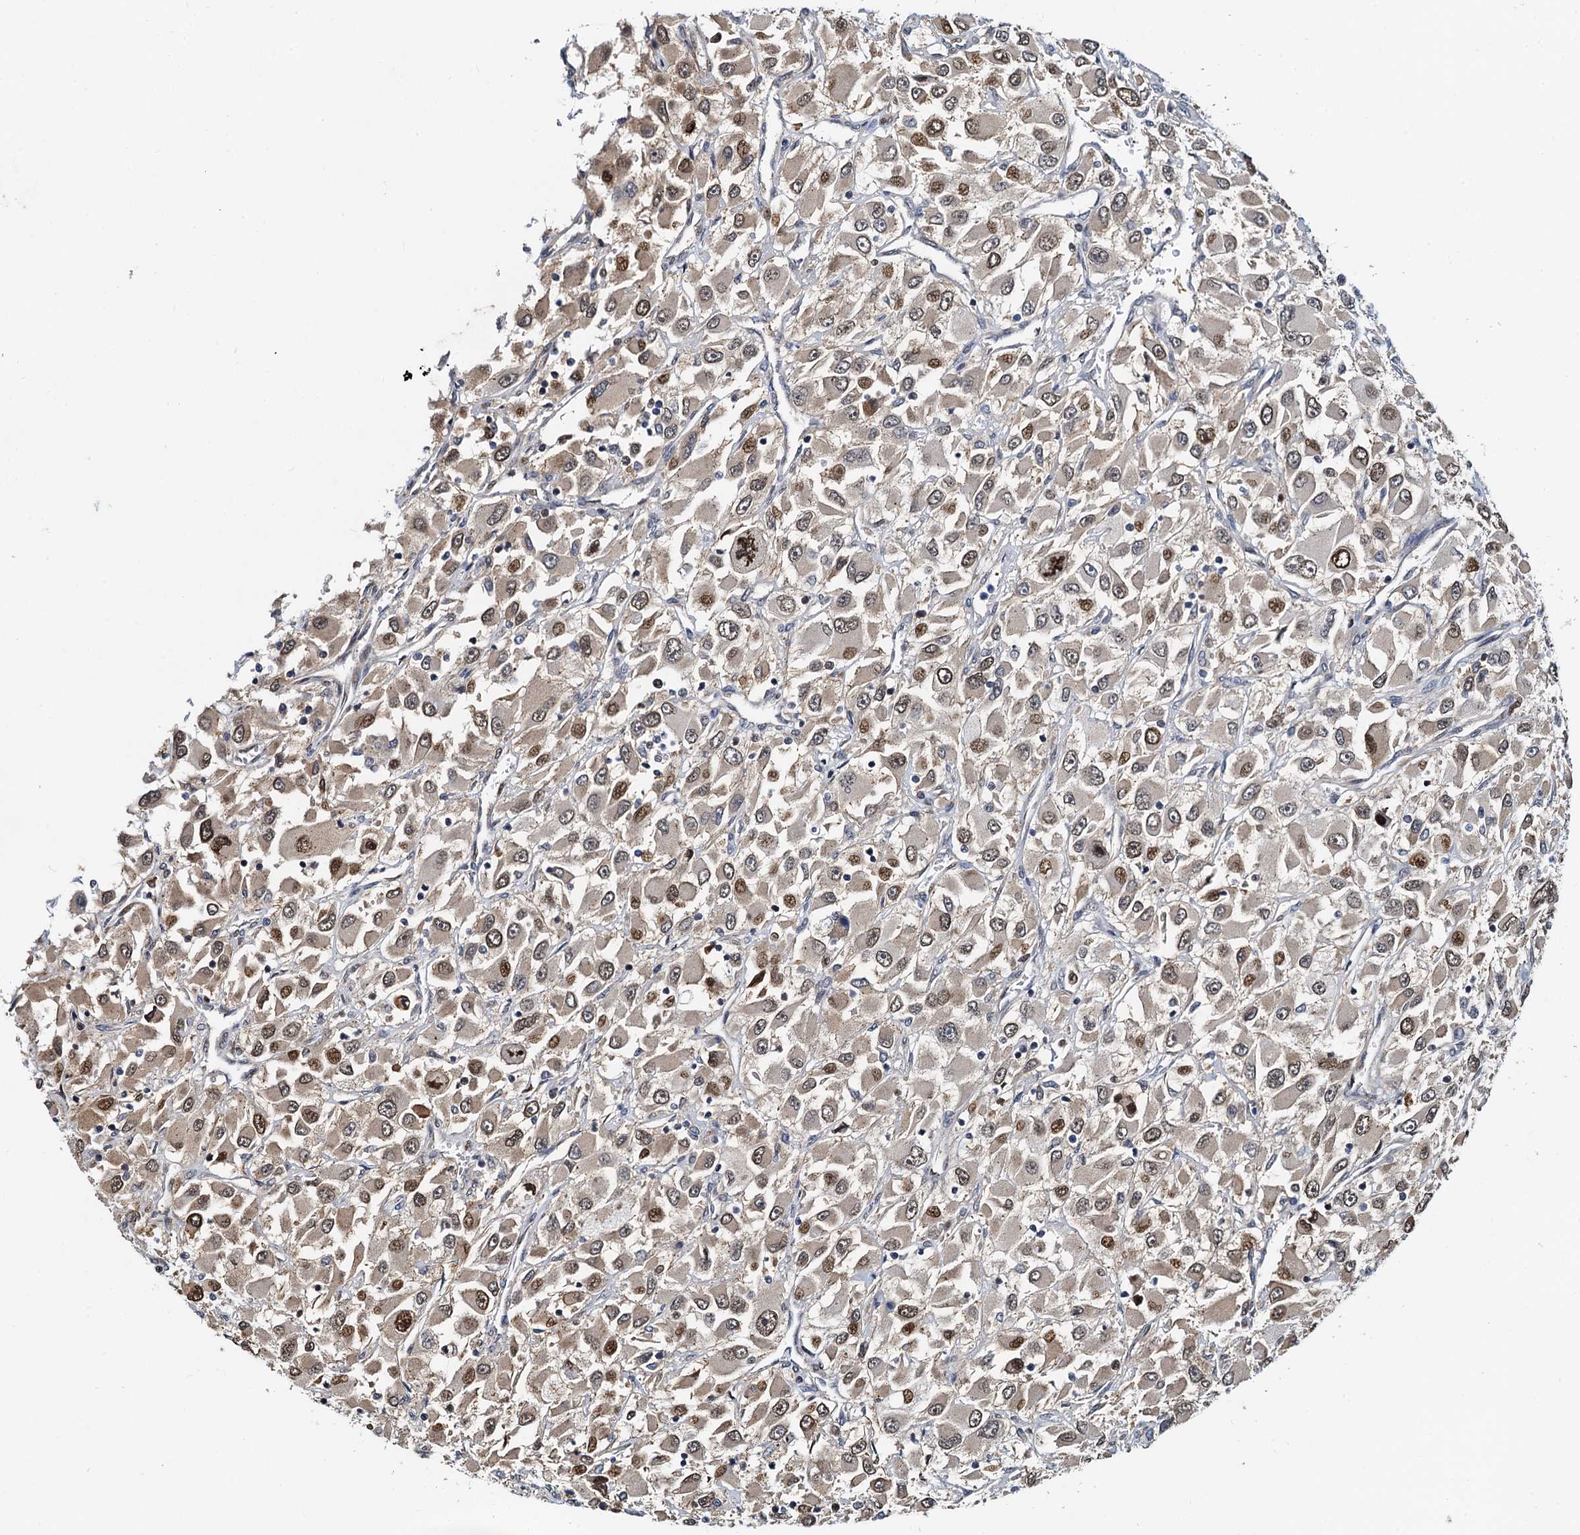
{"staining": {"intensity": "moderate", "quantity": "25%-75%", "location": "nuclear"}, "tissue": "renal cancer", "cell_type": "Tumor cells", "image_type": "cancer", "snomed": [{"axis": "morphology", "description": "Adenocarcinoma, NOS"}, {"axis": "topography", "description": "Kidney"}], "caption": "Human renal cancer (adenocarcinoma) stained with a brown dye reveals moderate nuclear positive expression in about 25%-75% of tumor cells.", "gene": "PTGES3", "patient": {"sex": "female", "age": 52}}